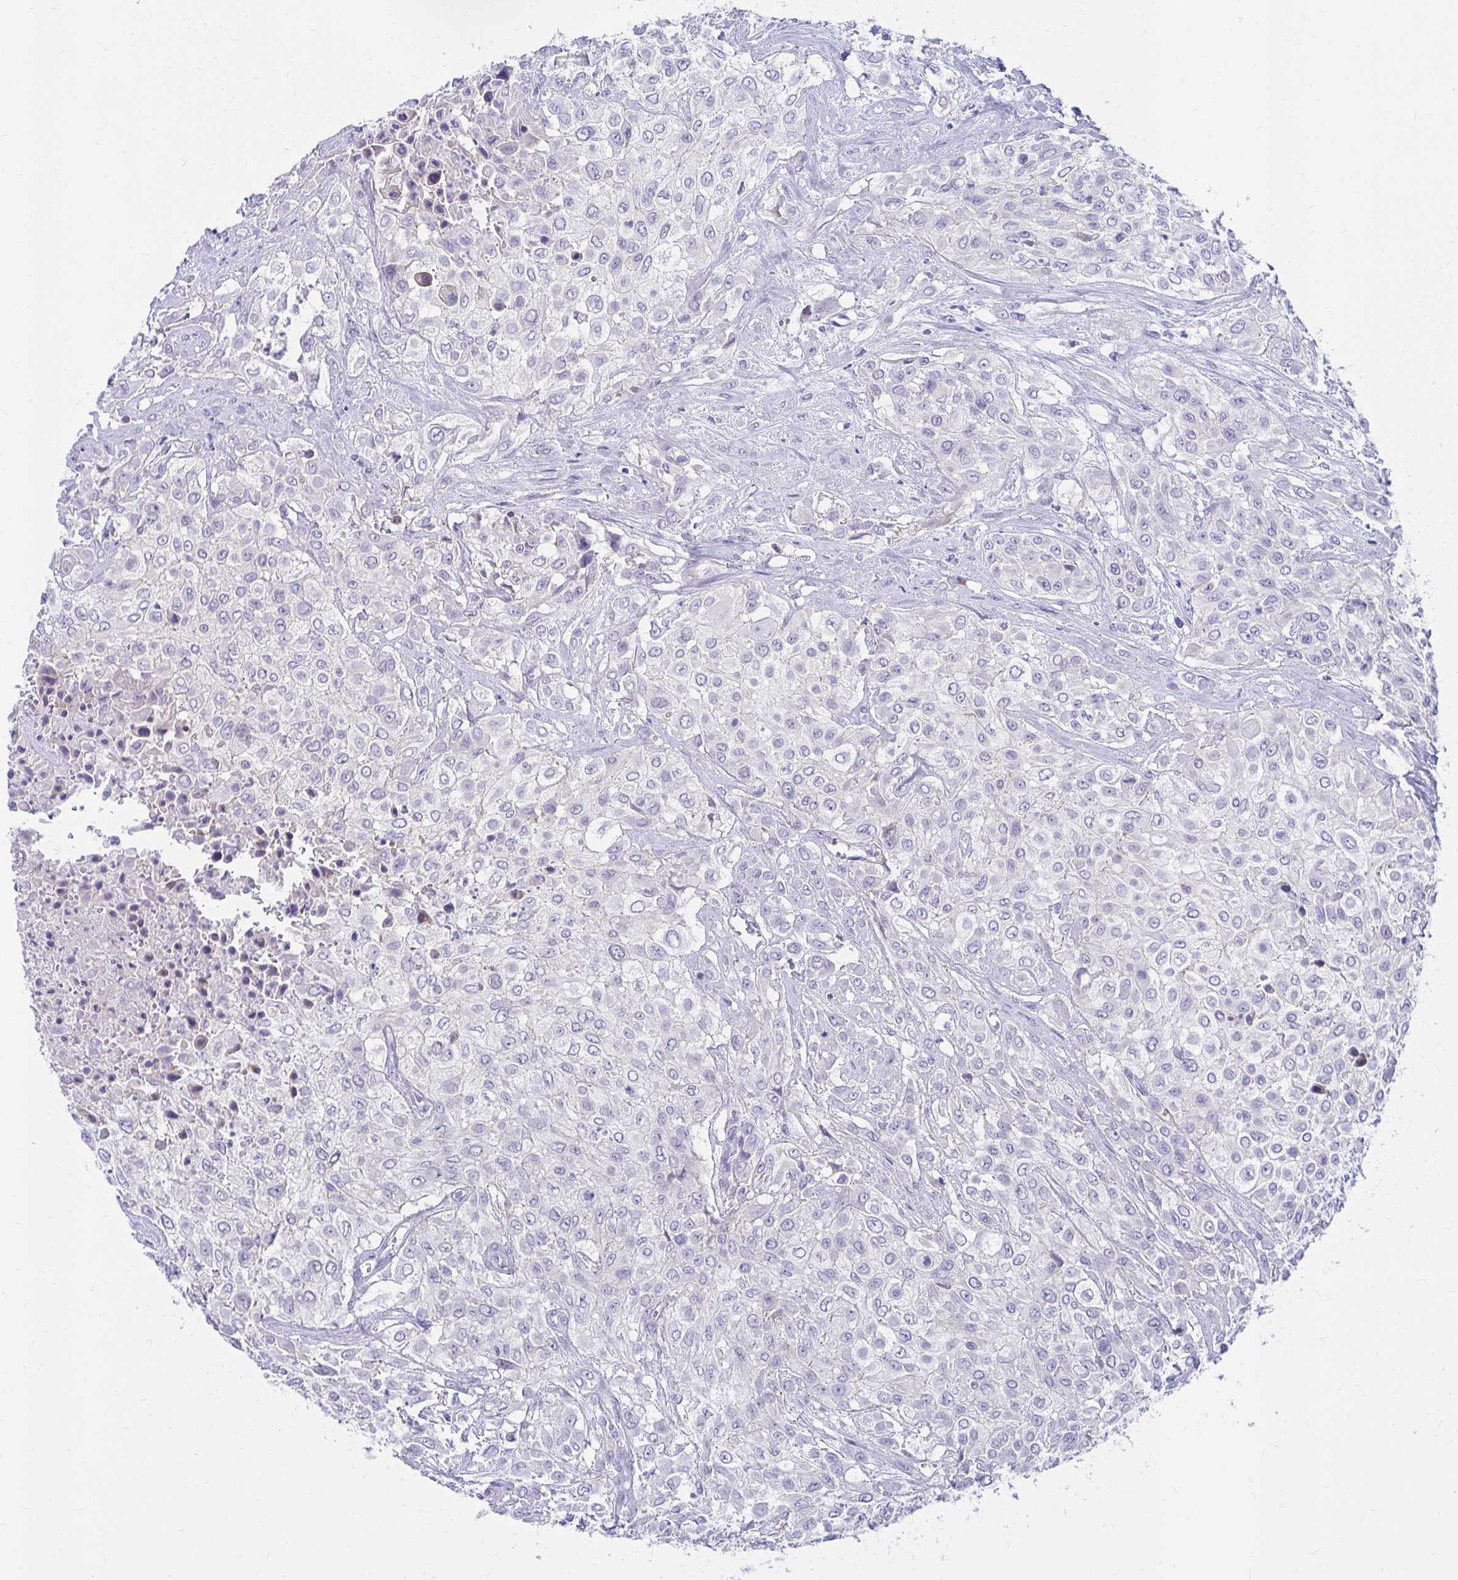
{"staining": {"intensity": "negative", "quantity": "none", "location": "none"}, "tissue": "urothelial cancer", "cell_type": "Tumor cells", "image_type": "cancer", "snomed": [{"axis": "morphology", "description": "Urothelial carcinoma, High grade"}, {"axis": "topography", "description": "Urinary bladder"}], "caption": "Human urothelial cancer stained for a protein using IHC demonstrates no positivity in tumor cells.", "gene": "C19orf81", "patient": {"sex": "male", "age": 57}}